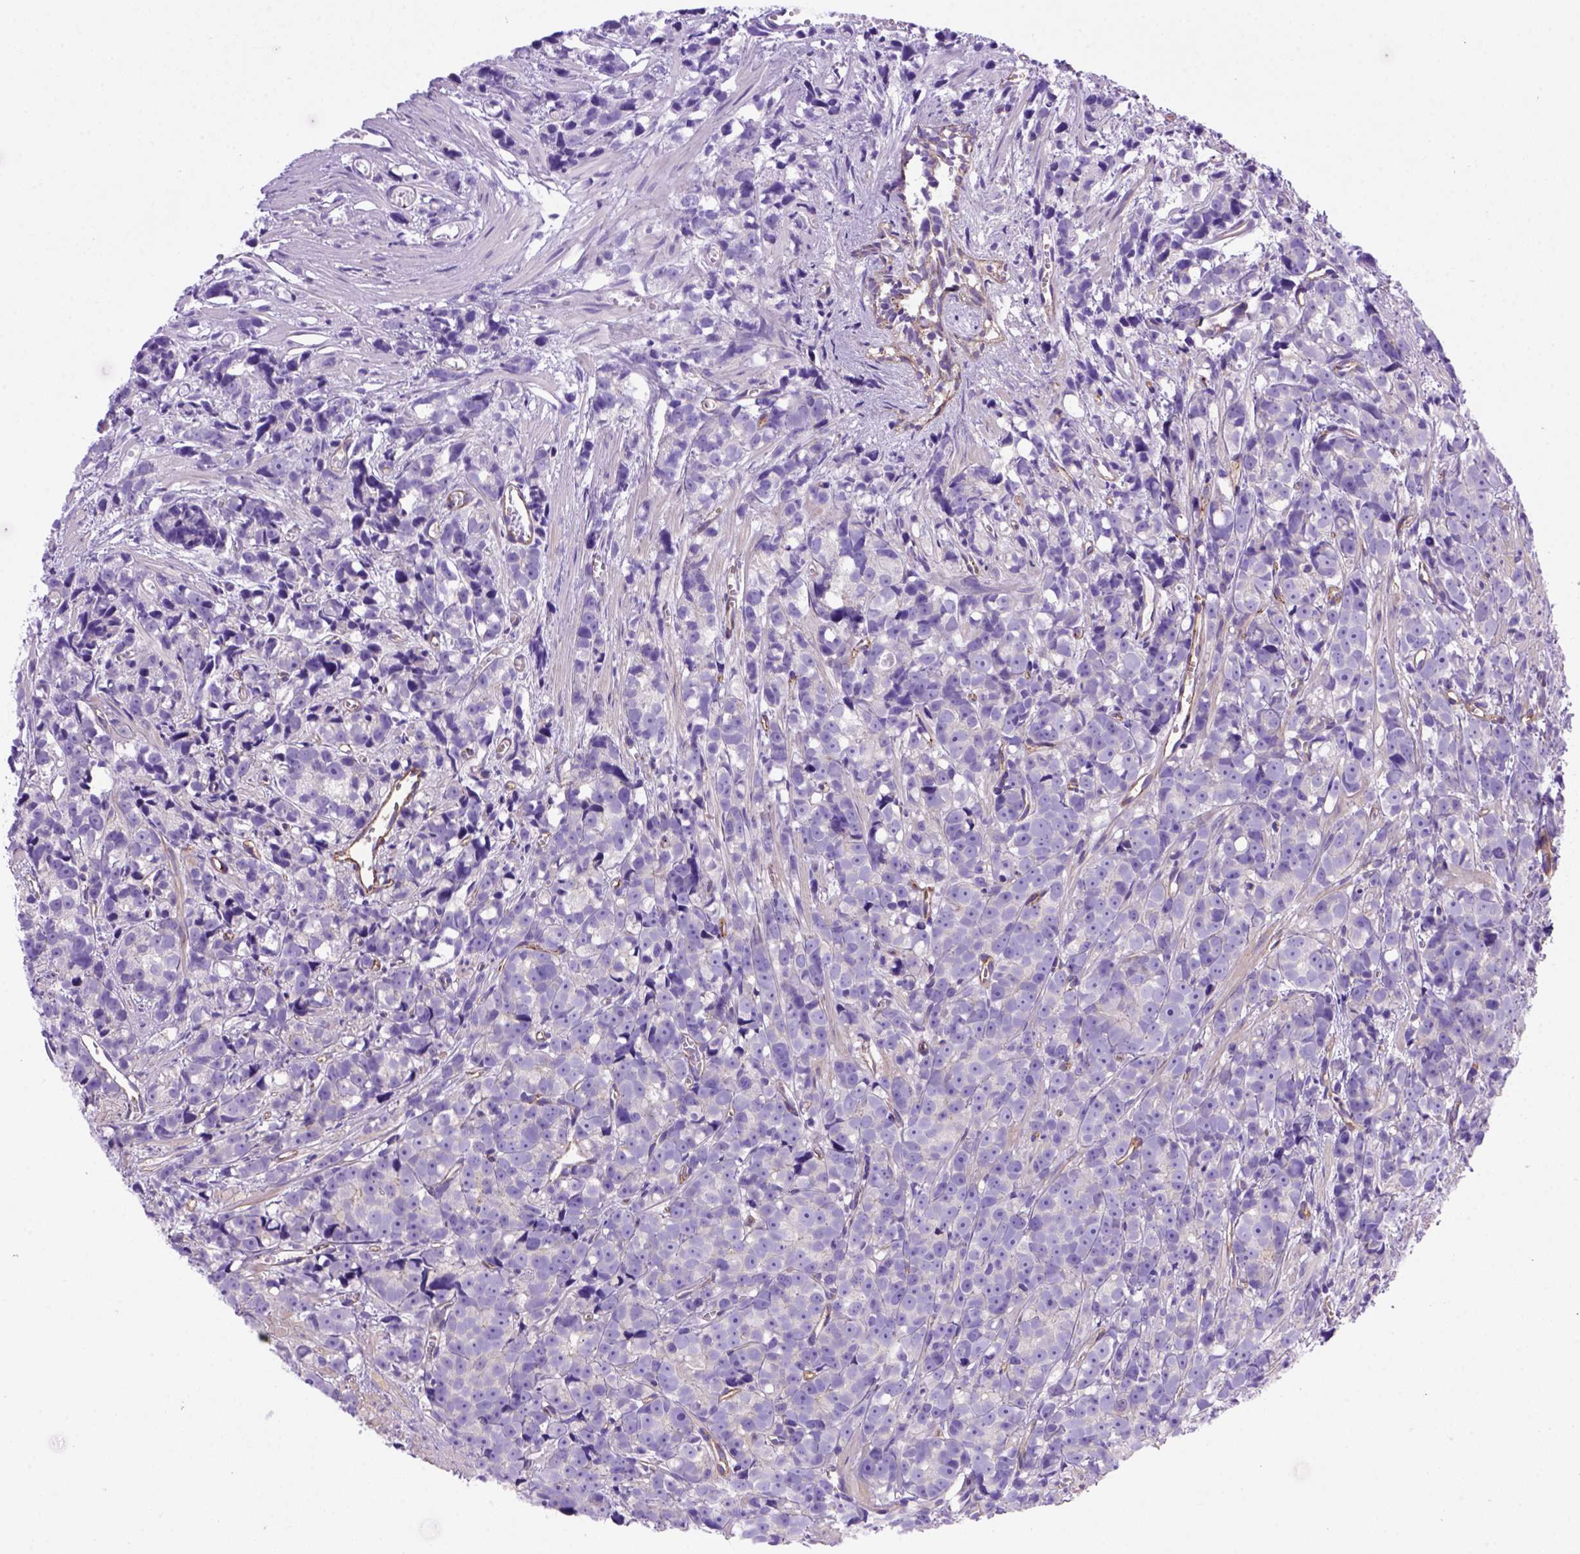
{"staining": {"intensity": "negative", "quantity": "none", "location": "none"}, "tissue": "prostate cancer", "cell_type": "Tumor cells", "image_type": "cancer", "snomed": [{"axis": "morphology", "description": "Adenocarcinoma, High grade"}, {"axis": "topography", "description": "Prostate"}], "caption": "Tumor cells are negative for brown protein staining in prostate cancer (adenocarcinoma (high-grade)). Brightfield microscopy of IHC stained with DAB (brown) and hematoxylin (blue), captured at high magnification.", "gene": "PEX12", "patient": {"sex": "male", "age": 77}}